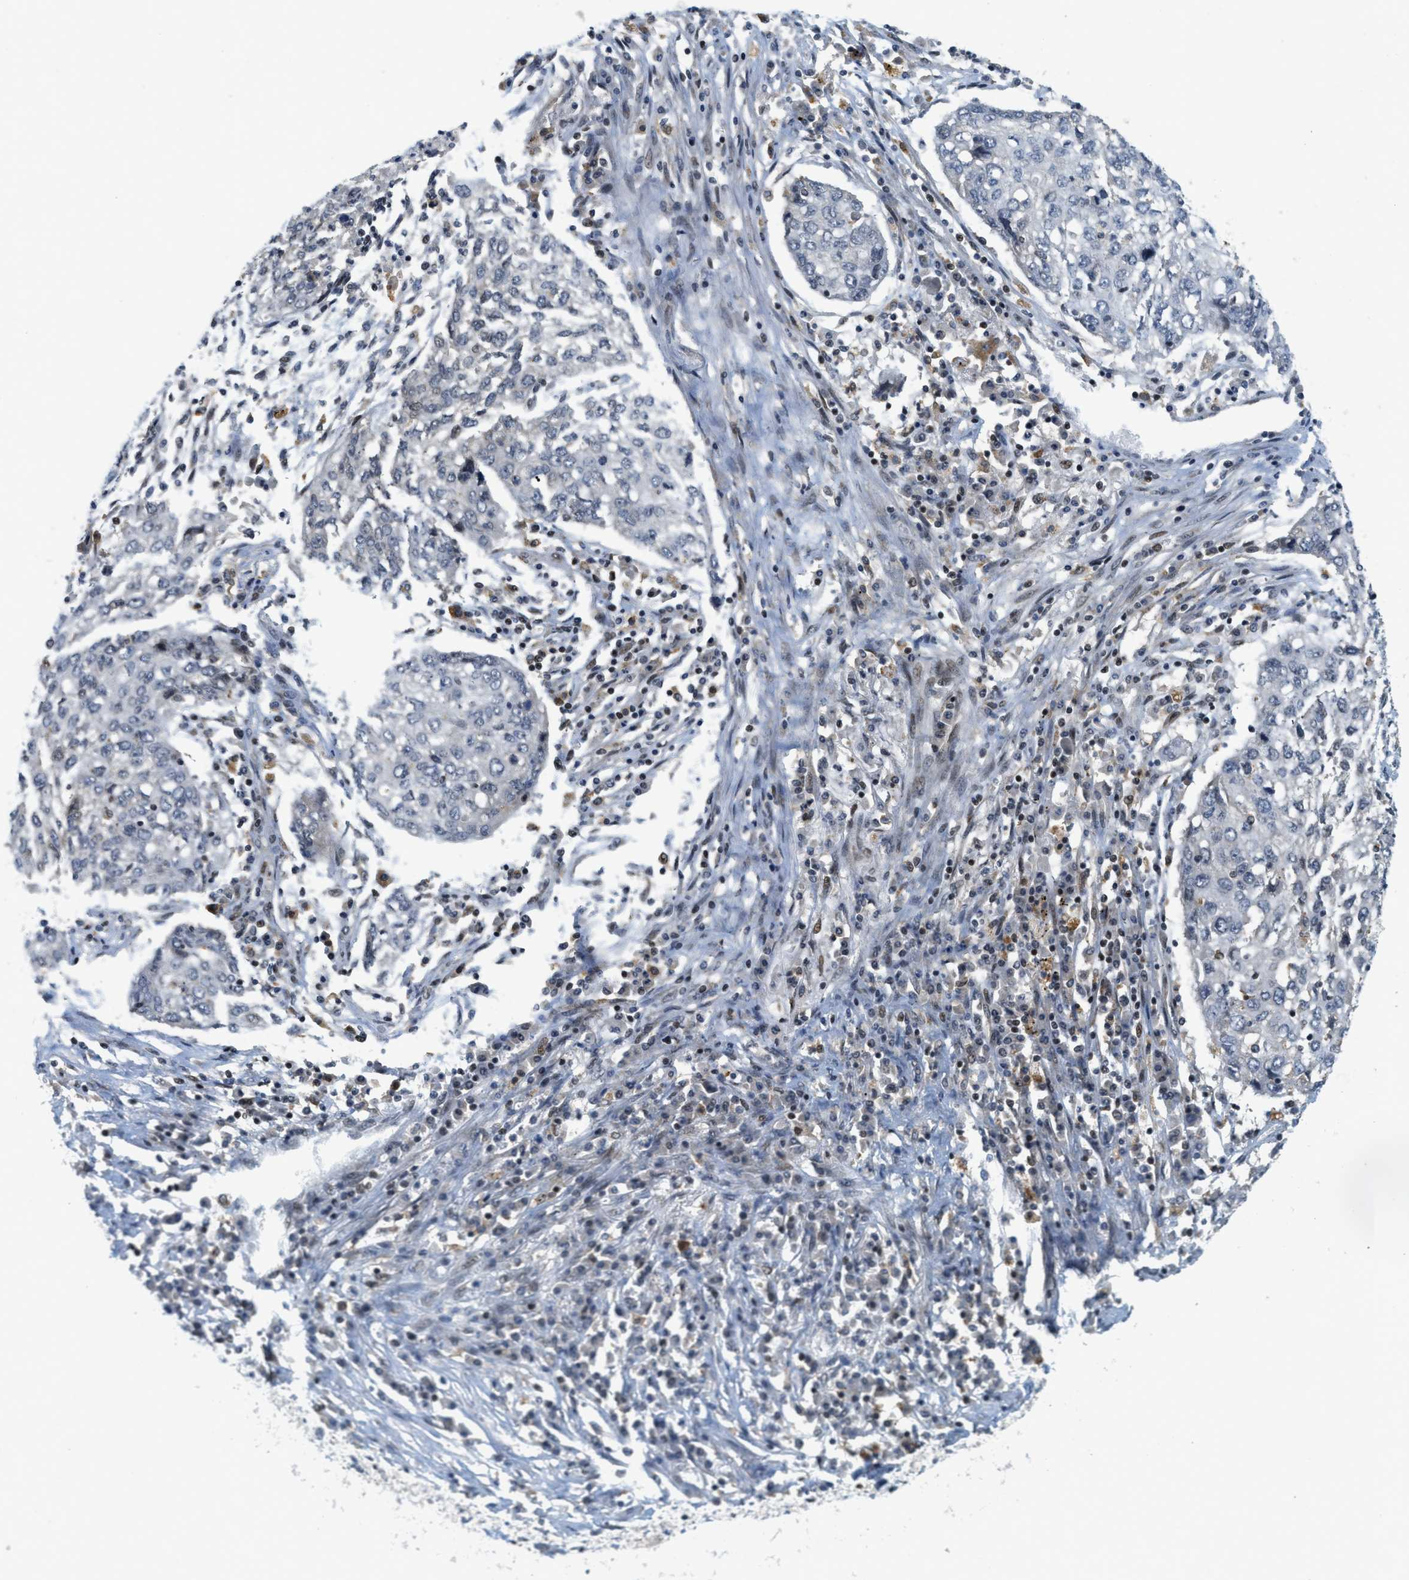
{"staining": {"intensity": "negative", "quantity": "none", "location": "none"}, "tissue": "lung cancer", "cell_type": "Tumor cells", "image_type": "cancer", "snomed": [{"axis": "morphology", "description": "Squamous cell carcinoma, NOS"}, {"axis": "topography", "description": "Lung"}], "caption": "There is no significant expression in tumor cells of squamous cell carcinoma (lung).", "gene": "ING1", "patient": {"sex": "female", "age": 63}}